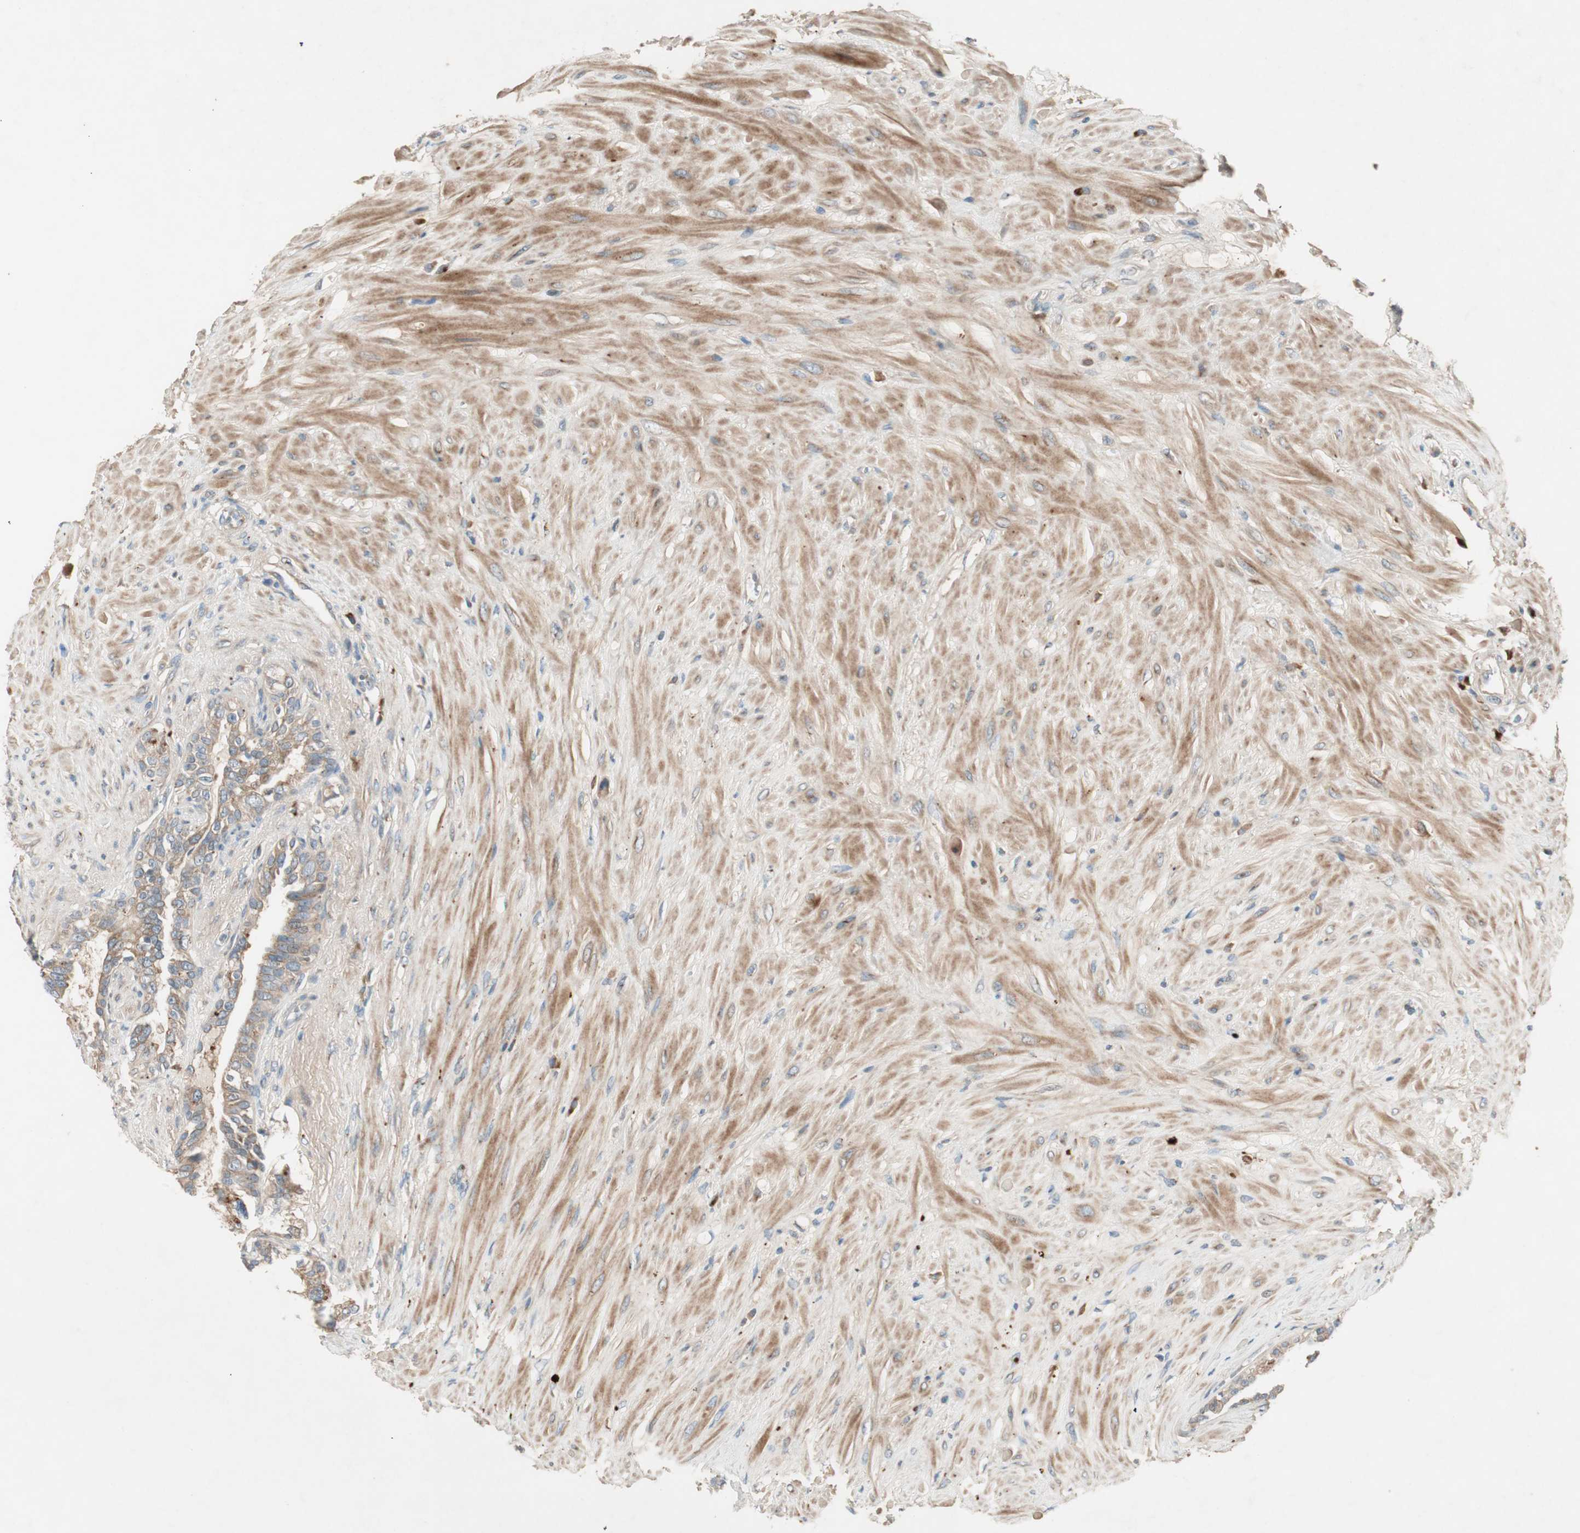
{"staining": {"intensity": "strong", "quantity": ">75%", "location": "cytoplasmic/membranous"}, "tissue": "seminal vesicle", "cell_type": "Glandular cells", "image_type": "normal", "snomed": [{"axis": "morphology", "description": "Normal tissue, NOS"}, {"axis": "topography", "description": "Seminal veicle"}], "caption": "Glandular cells show strong cytoplasmic/membranous positivity in about >75% of cells in benign seminal vesicle.", "gene": "APOO", "patient": {"sex": "male", "age": 61}}